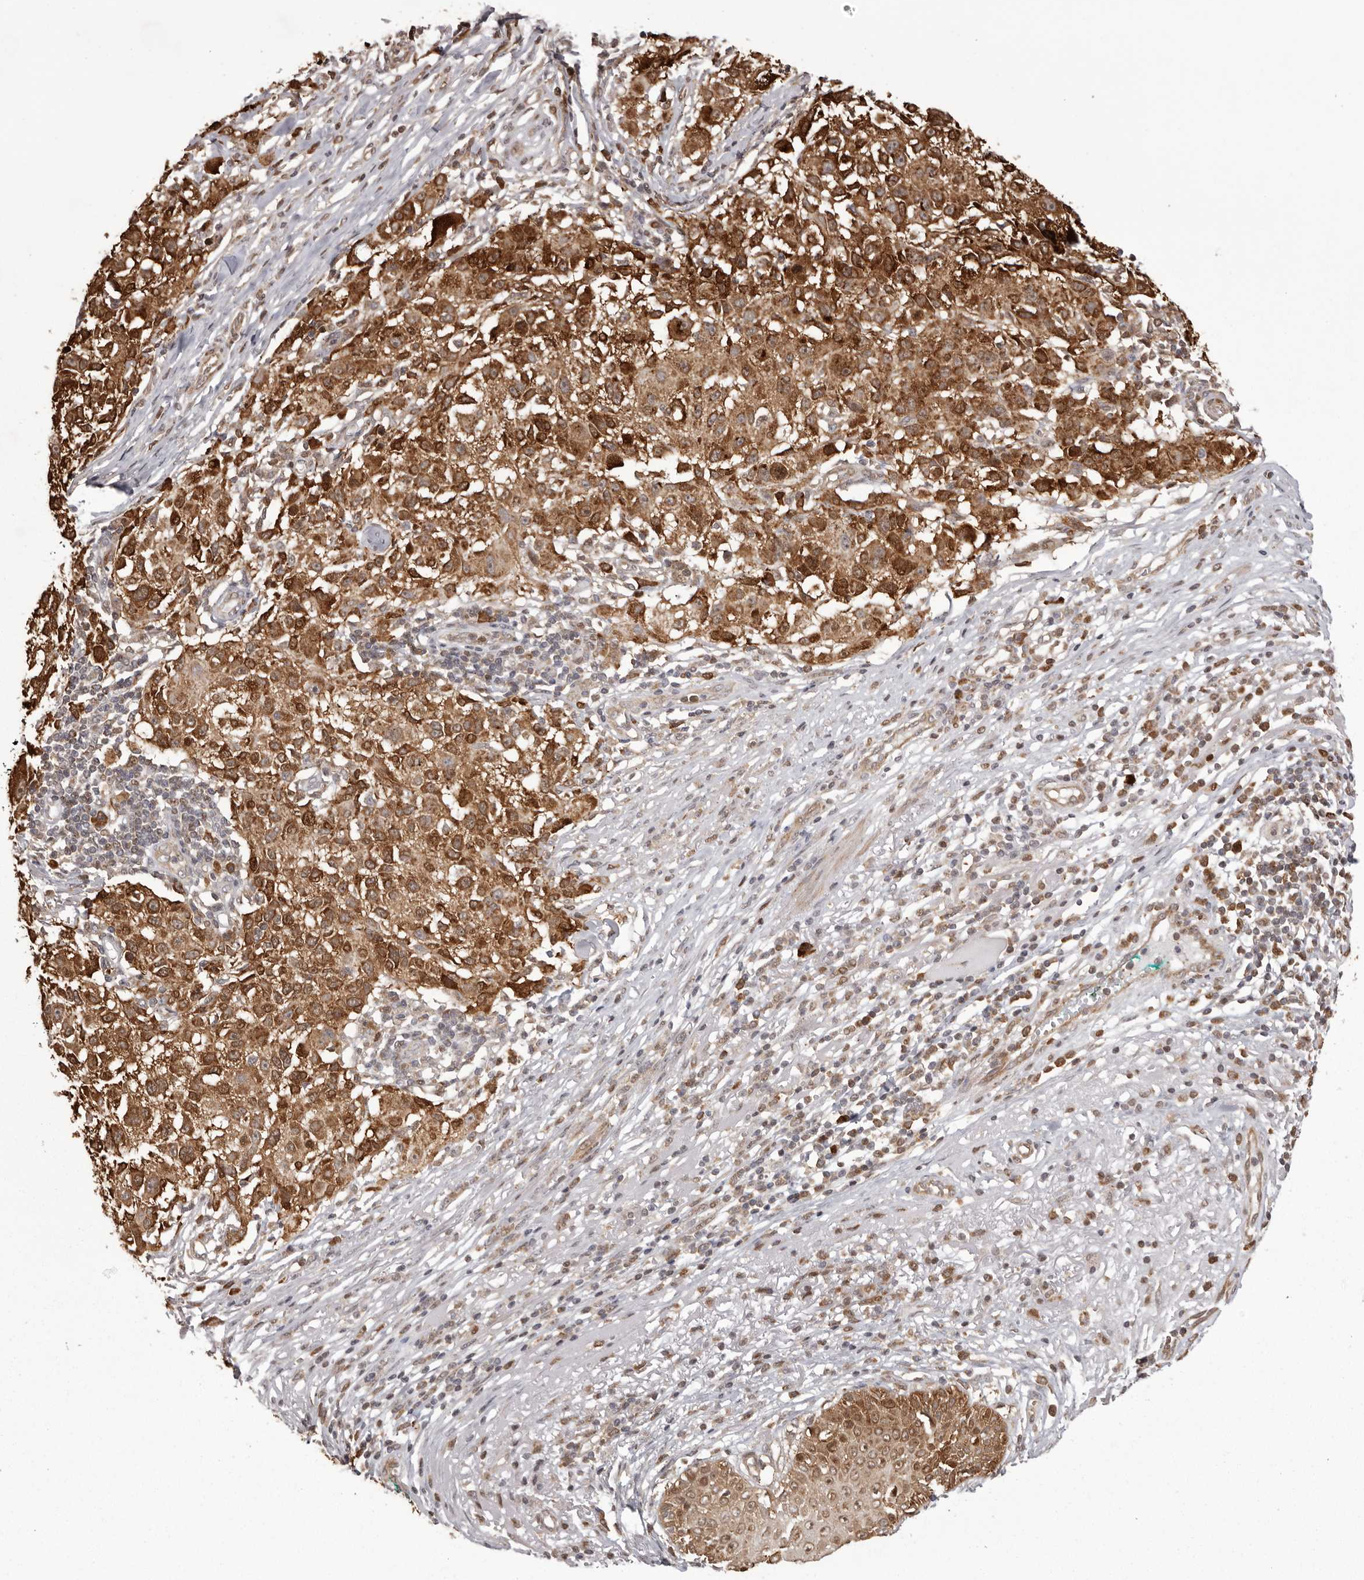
{"staining": {"intensity": "strong", "quantity": ">75%", "location": "cytoplasmic/membranous"}, "tissue": "melanoma", "cell_type": "Tumor cells", "image_type": "cancer", "snomed": [{"axis": "morphology", "description": "Necrosis, NOS"}, {"axis": "morphology", "description": "Malignant melanoma, NOS"}, {"axis": "topography", "description": "Skin"}], "caption": "This histopathology image exhibits immunohistochemistry (IHC) staining of human malignant melanoma, with high strong cytoplasmic/membranous staining in about >75% of tumor cells.", "gene": "GFOD1", "patient": {"sex": "female", "age": 87}}